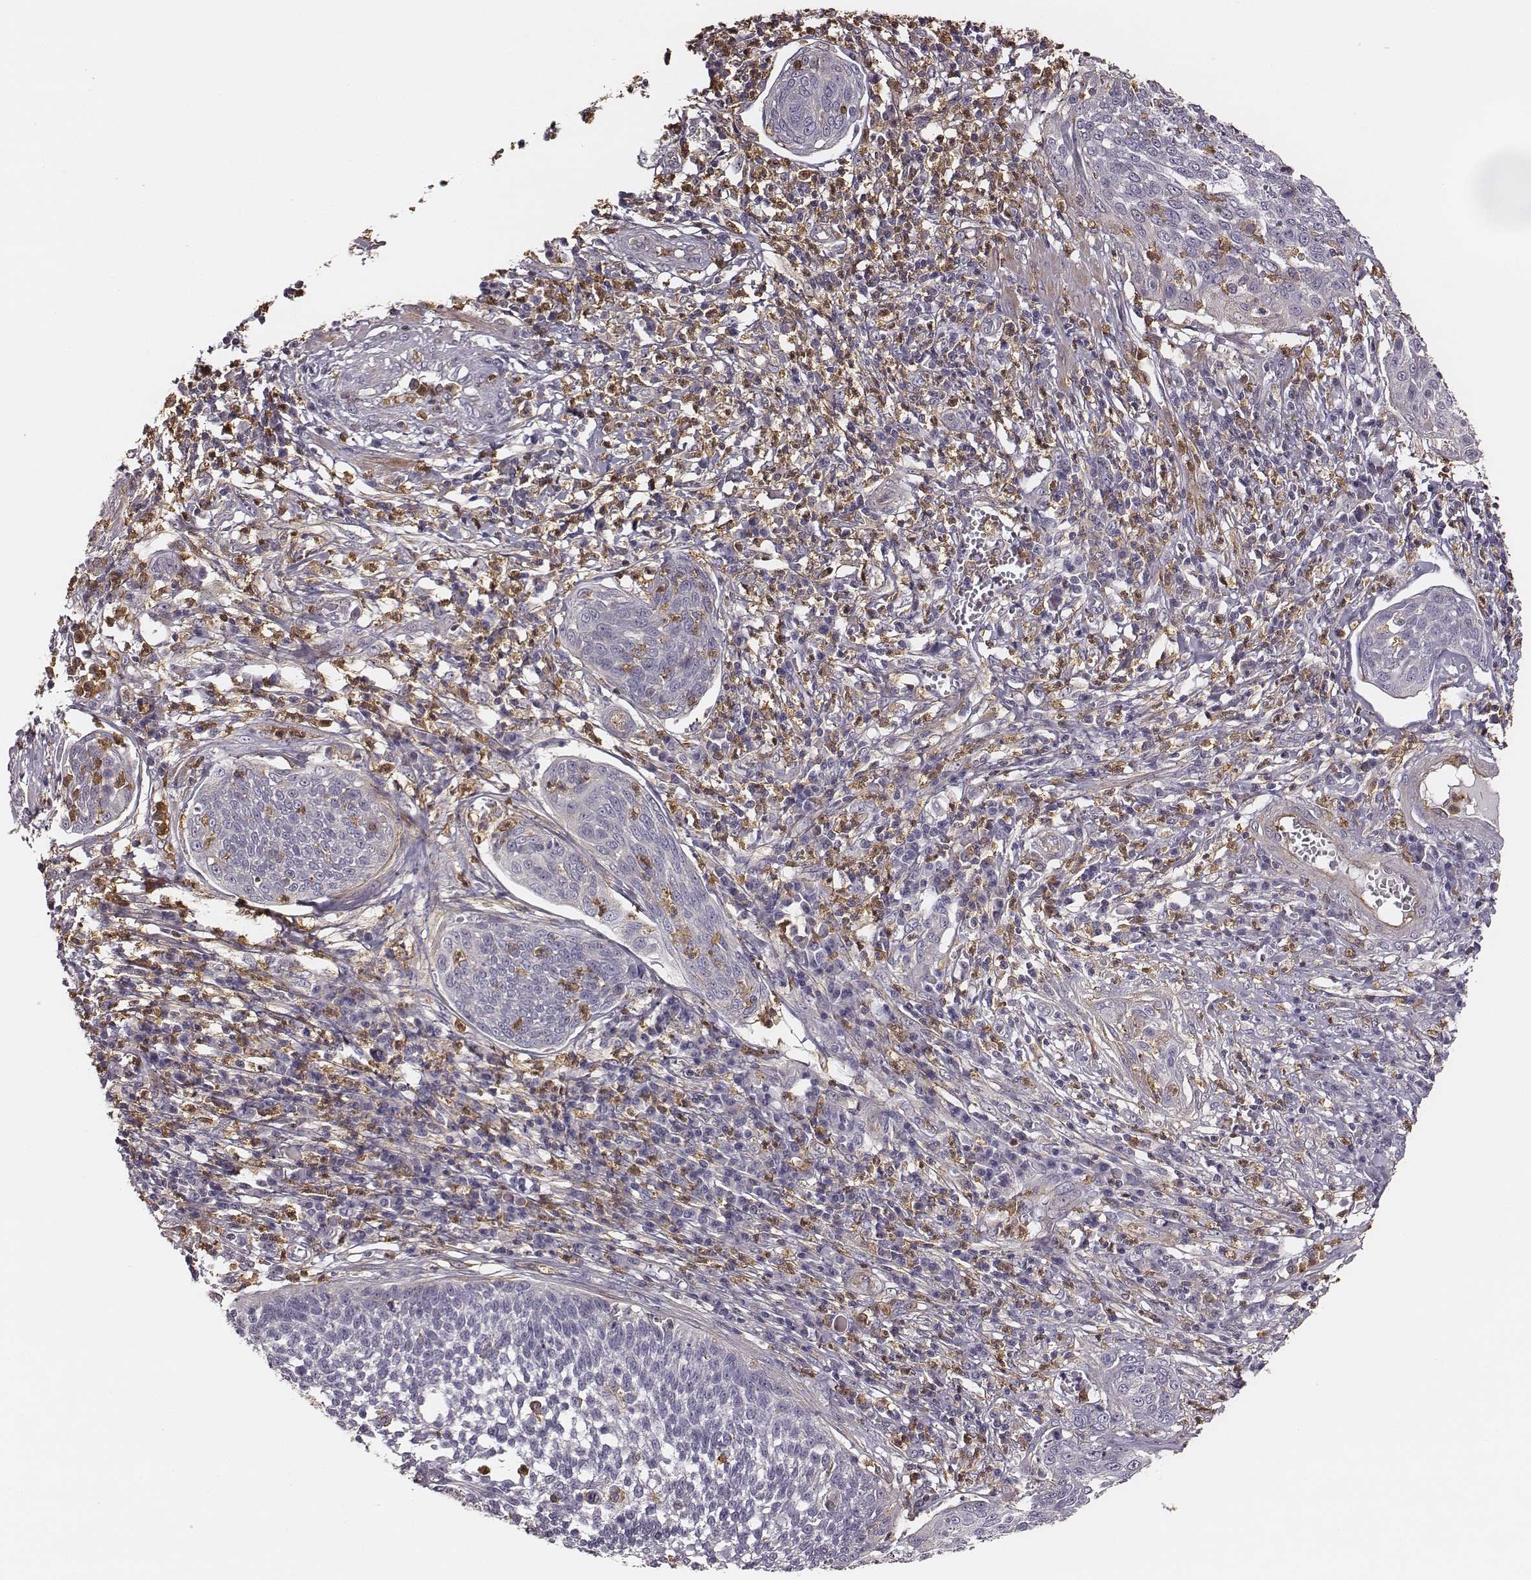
{"staining": {"intensity": "negative", "quantity": "none", "location": "none"}, "tissue": "cervical cancer", "cell_type": "Tumor cells", "image_type": "cancer", "snomed": [{"axis": "morphology", "description": "Squamous cell carcinoma, NOS"}, {"axis": "topography", "description": "Cervix"}], "caption": "The micrograph shows no staining of tumor cells in cervical cancer (squamous cell carcinoma).", "gene": "ZYX", "patient": {"sex": "female", "age": 34}}